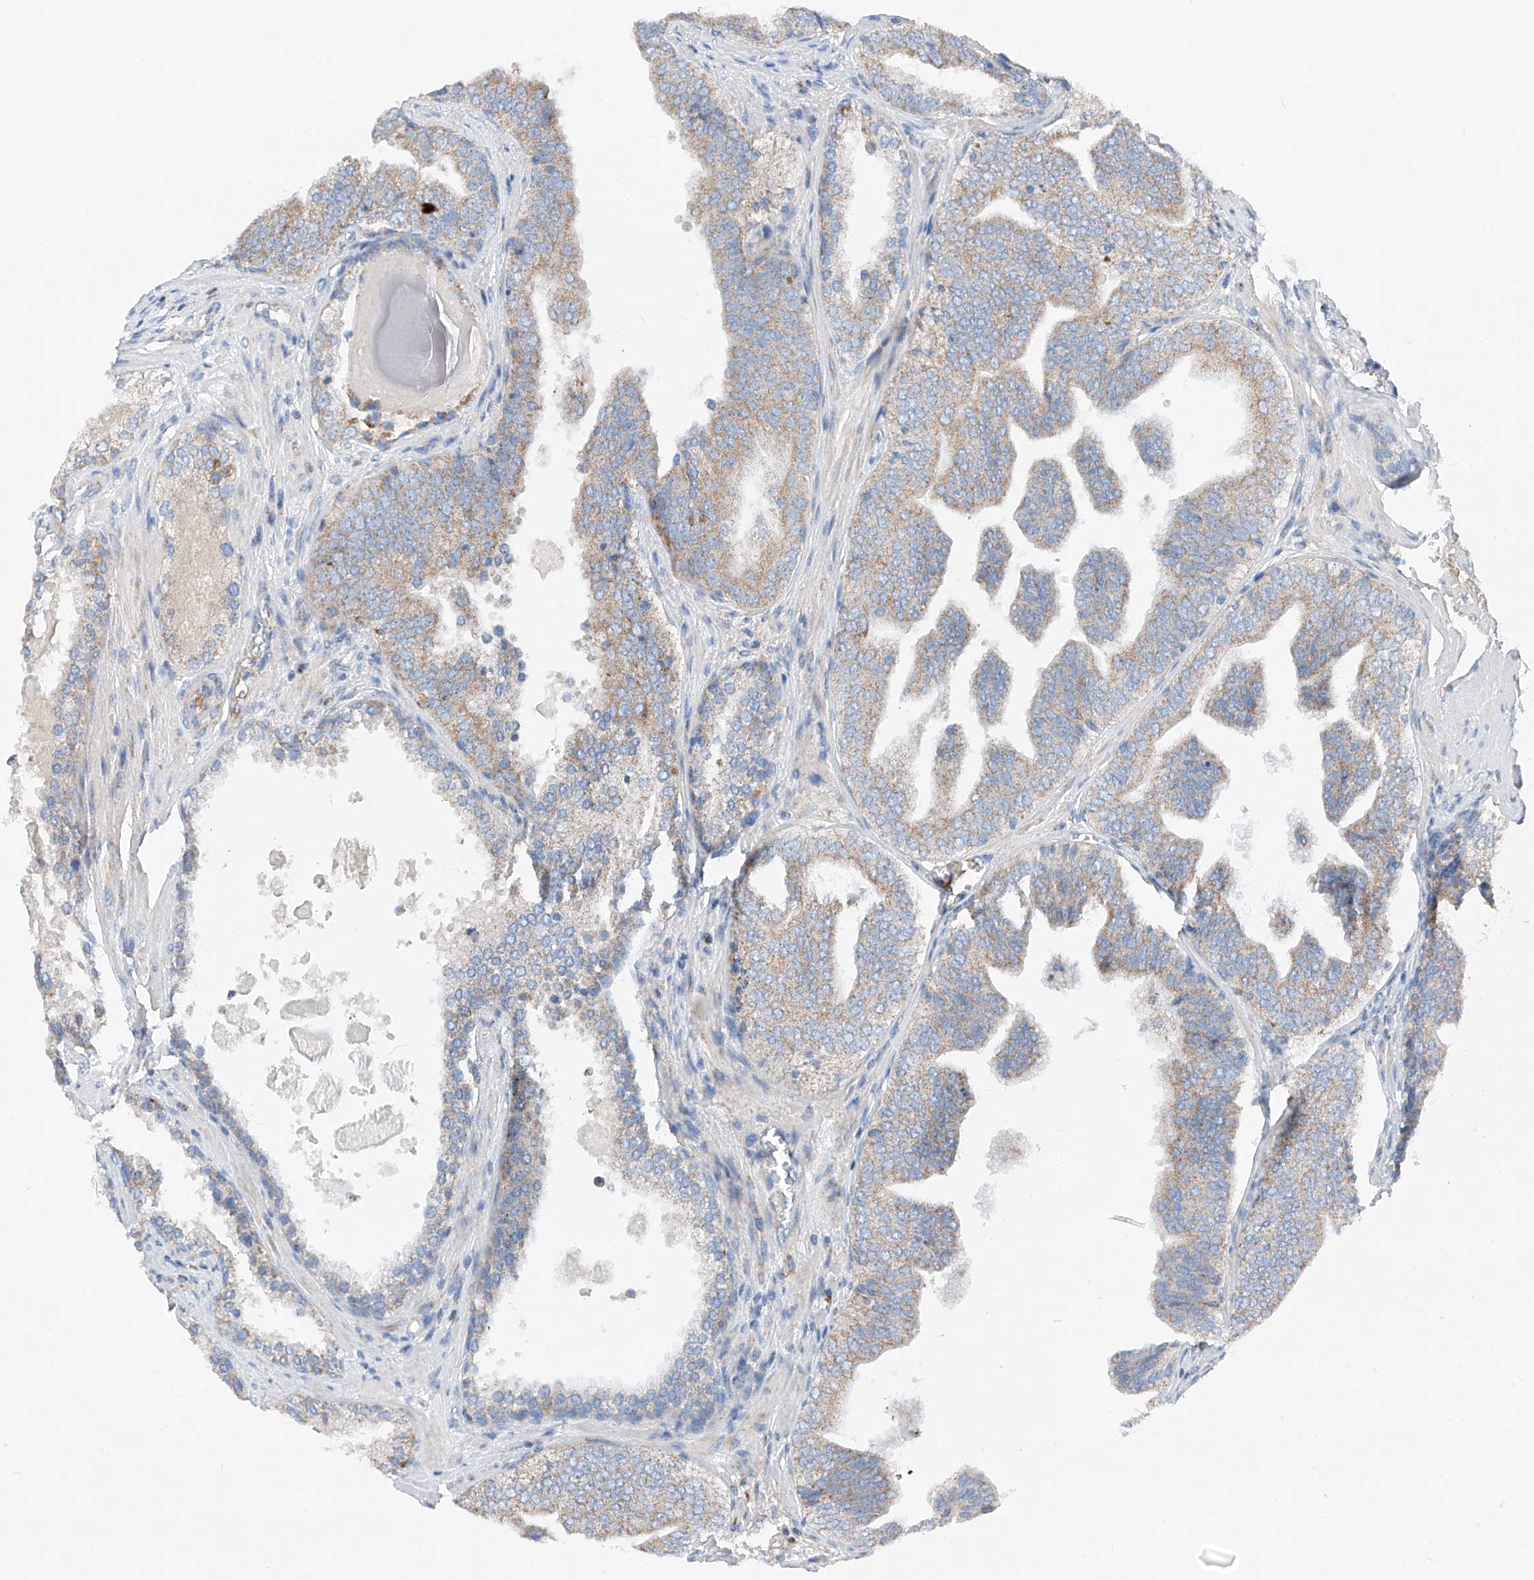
{"staining": {"intensity": "moderate", "quantity": "25%-75%", "location": "cytoplasmic/membranous"}, "tissue": "prostate cancer", "cell_type": "Tumor cells", "image_type": "cancer", "snomed": [{"axis": "morphology", "description": "Normal morphology"}, {"axis": "morphology", "description": "Adenocarcinoma, Low grade"}, {"axis": "topography", "description": "Prostate"}], "caption": "A brown stain labels moderate cytoplasmic/membranous positivity of a protein in human low-grade adenocarcinoma (prostate) tumor cells.", "gene": "MRAP", "patient": {"sex": "male", "age": 72}}